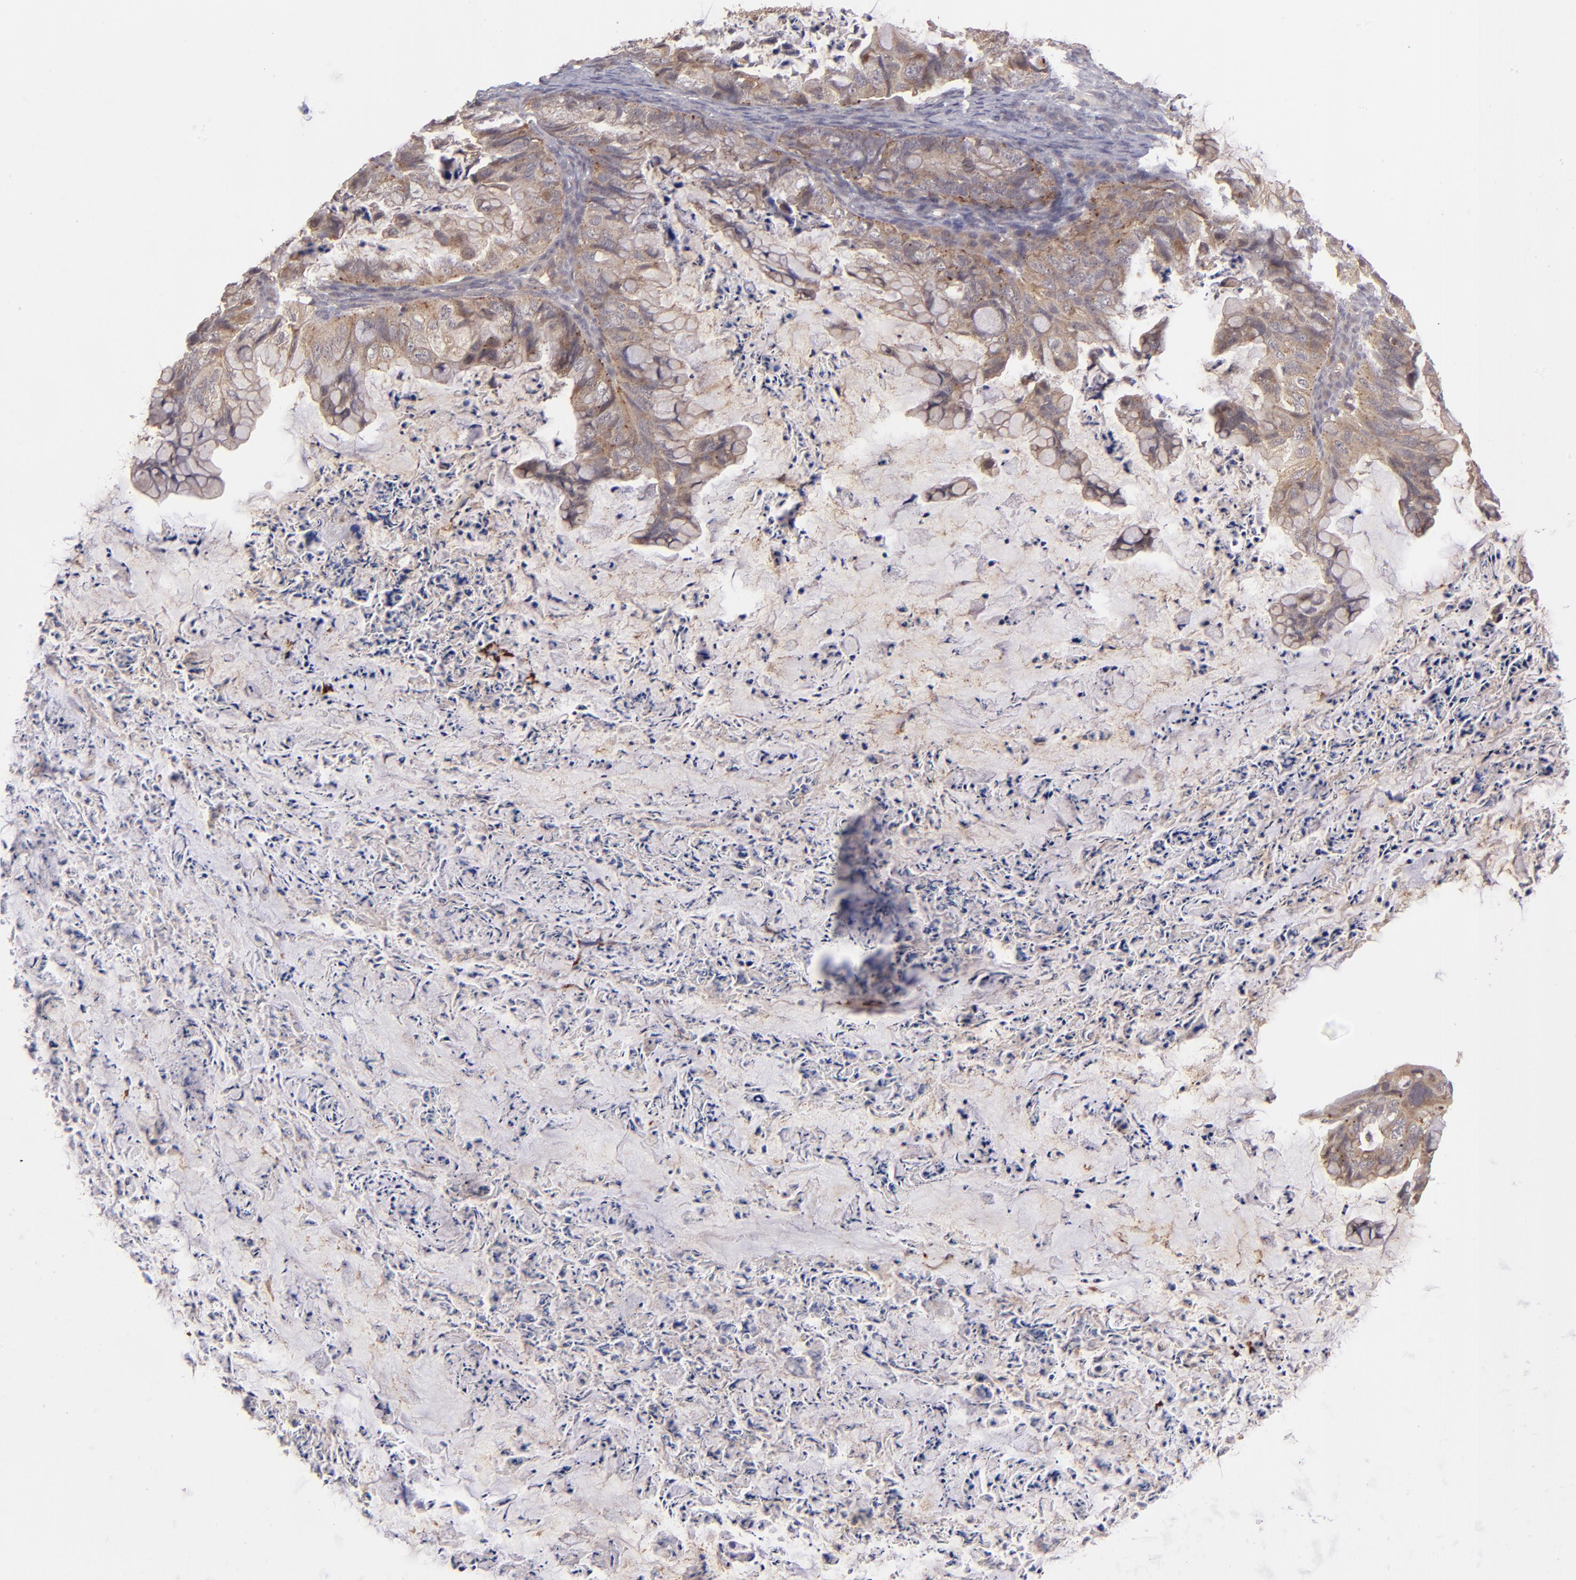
{"staining": {"intensity": "weak", "quantity": "25%-75%", "location": "cytoplasmic/membranous"}, "tissue": "ovarian cancer", "cell_type": "Tumor cells", "image_type": "cancer", "snomed": [{"axis": "morphology", "description": "Cystadenocarcinoma, mucinous, NOS"}, {"axis": "topography", "description": "Ovary"}], "caption": "The immunohistochemical stain labels weak cytoplasmic/membranous expression in tumor cells of ovarian cancer (mucinous cystadenocarcinoma) tissue.", "gene": "ZFYVE1", "patient": {"sex": "female", "age": 36}}